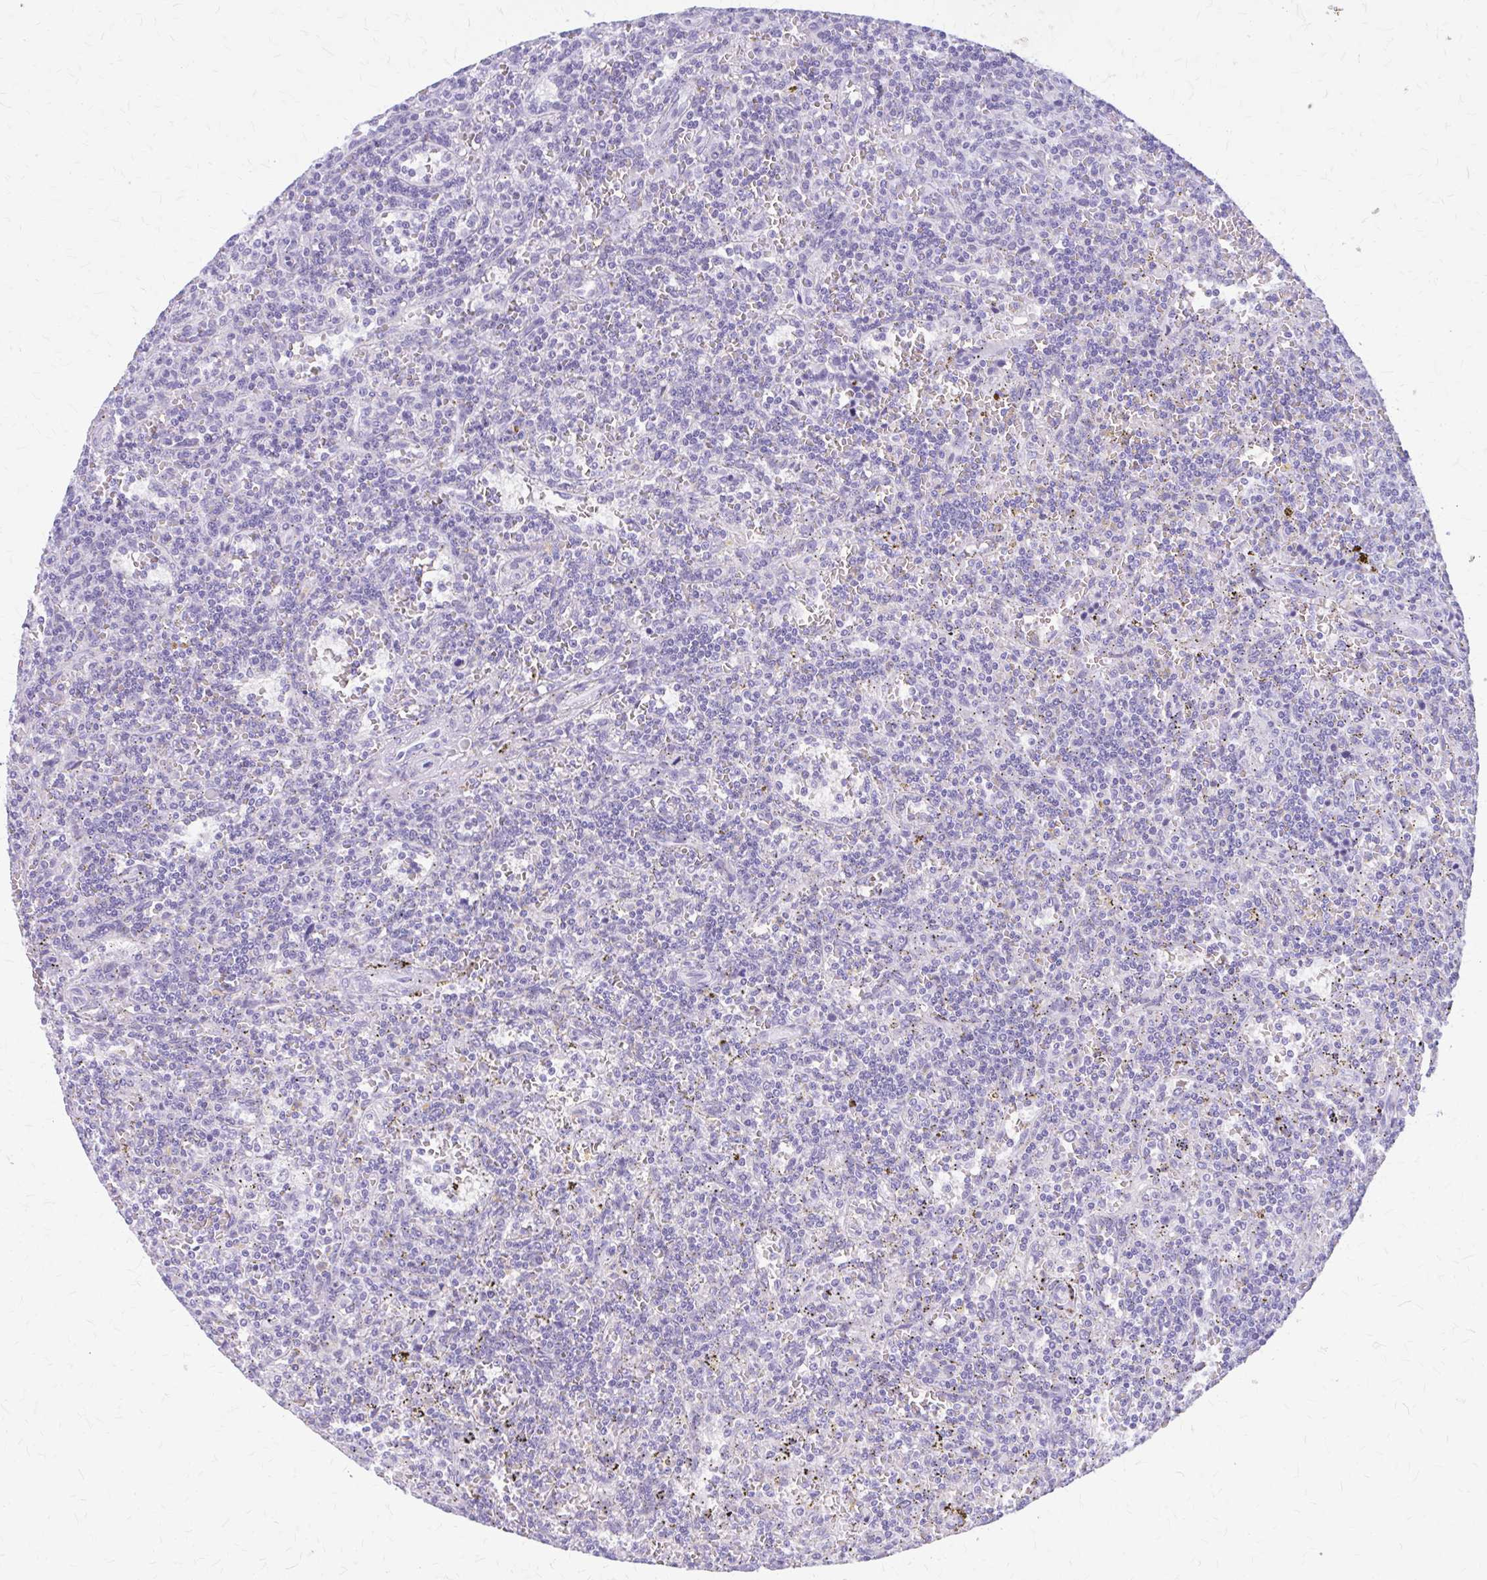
{"staining": {"intensity": "negative", "quantity": "none", "location": "none"}, "tissue": "lymphoma", "cell_type": "Tumor cells", "image_type": "cancer", "snomed": [{"axis": "morphology", "description": "Malignant lymphoma, non-Hodgkin's type, Low grade"}, {"axis": "topography", "description": "Spleen"}], "caption": "The histopathology image shows no staining of tumor cells in lymphoma. The staining is performed using DAB brown chromogen with nuclei counter-stained in using hematoxylin.", "gene": "KLHDC7A", "patient": {"sex": "male", "age": 73}}